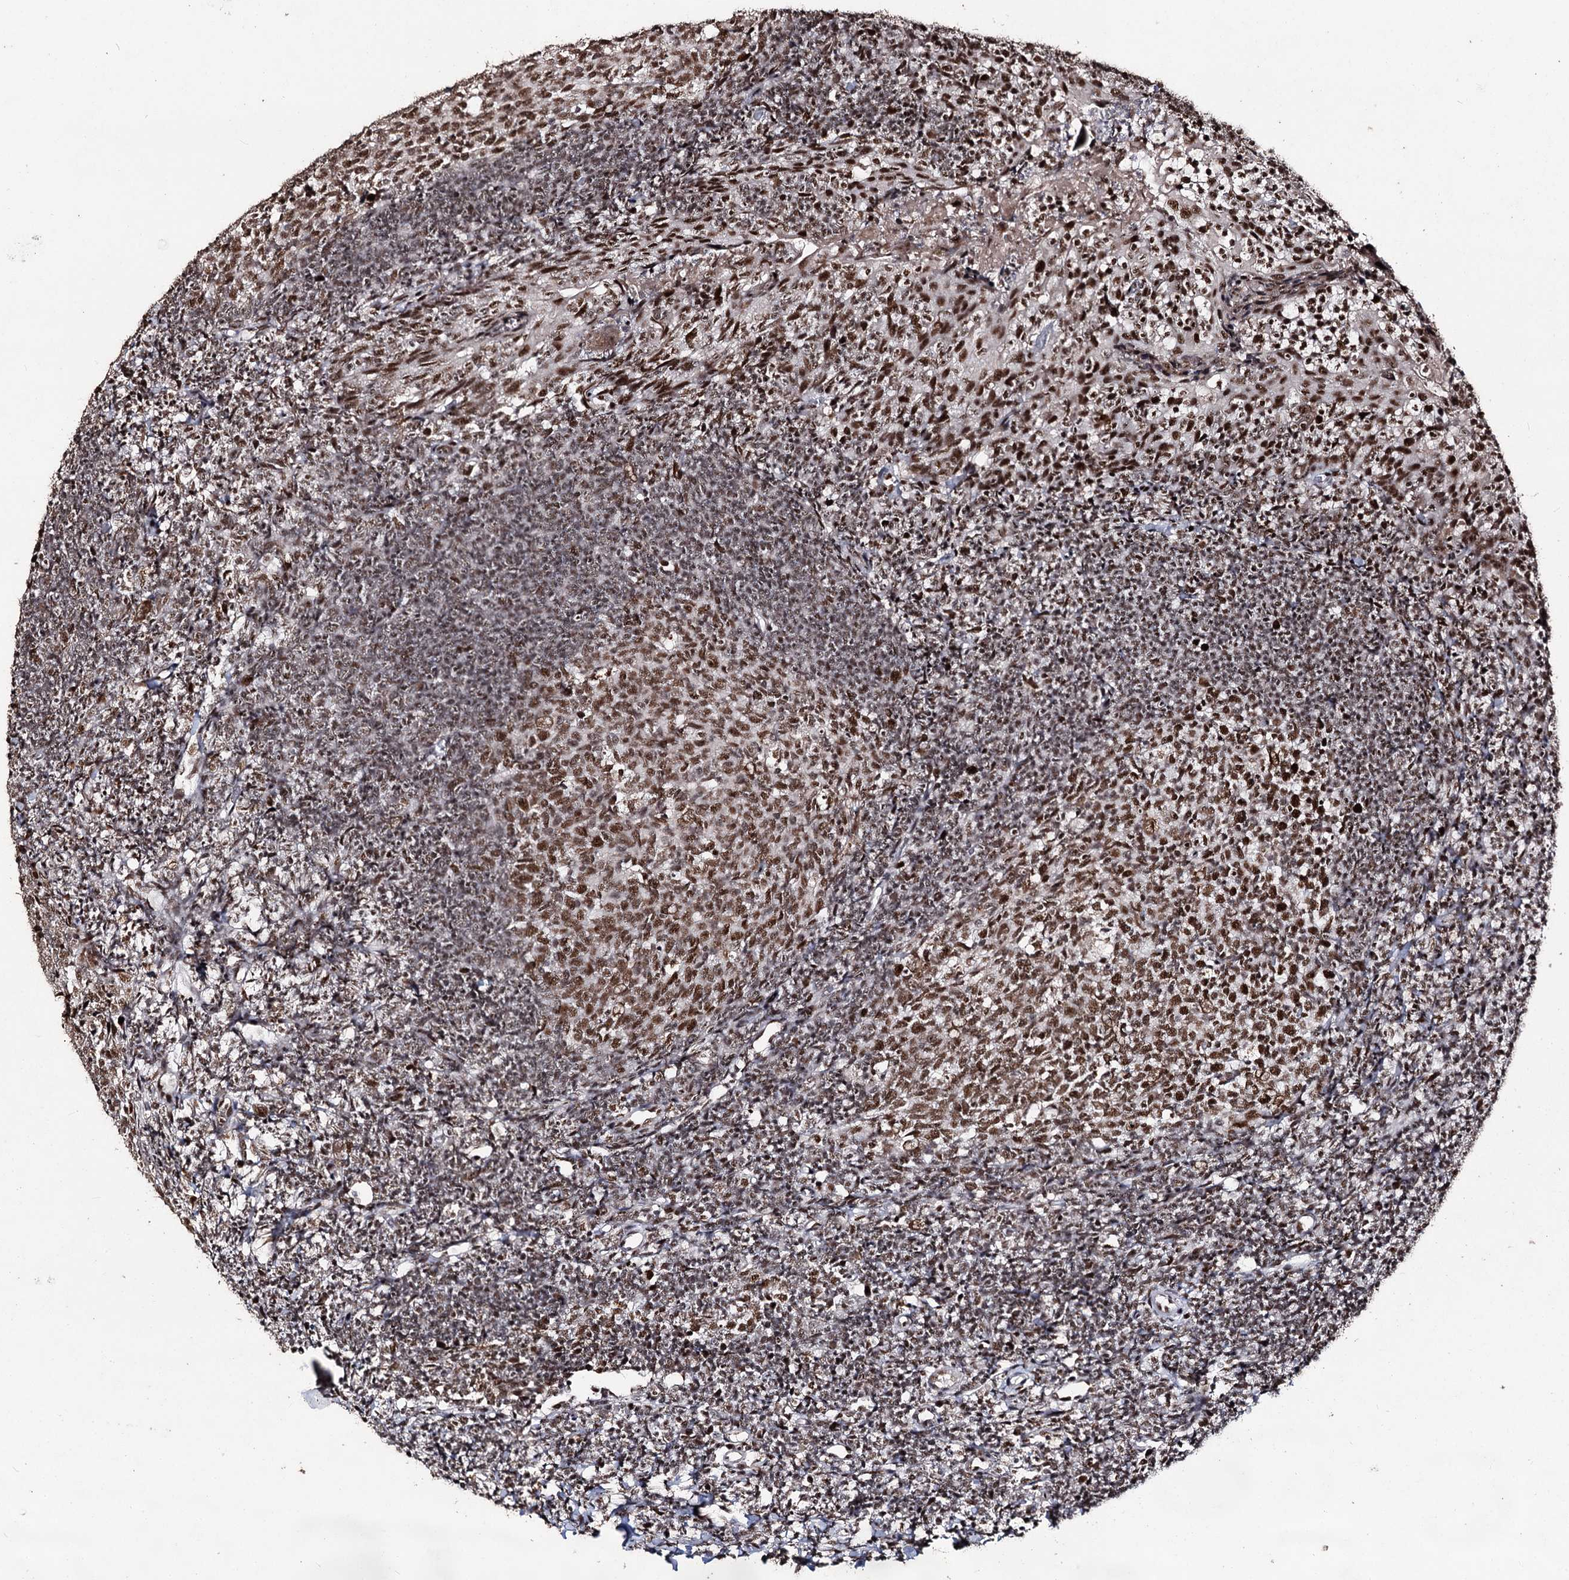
{"staining": {"intensity": "strong", "quantity": ">75%", "location": "nuclear"}, "tissue": "tonsil", "cell_type": "Germinal center cells", "image_type": "normal", "snomed": [{"axis": "morphology", "description": "Normal tissue, NOS"}, {"axis": "topography", "description": "Tonsil"}], "caption": "This is a histology image of immunohistochemistry (IHC) staining of normal tonsil, which shows strong staining in the nuclear of germinal center cells.", "gene": "U2SURP", "patient": {"sex": "female", "age": 10}}